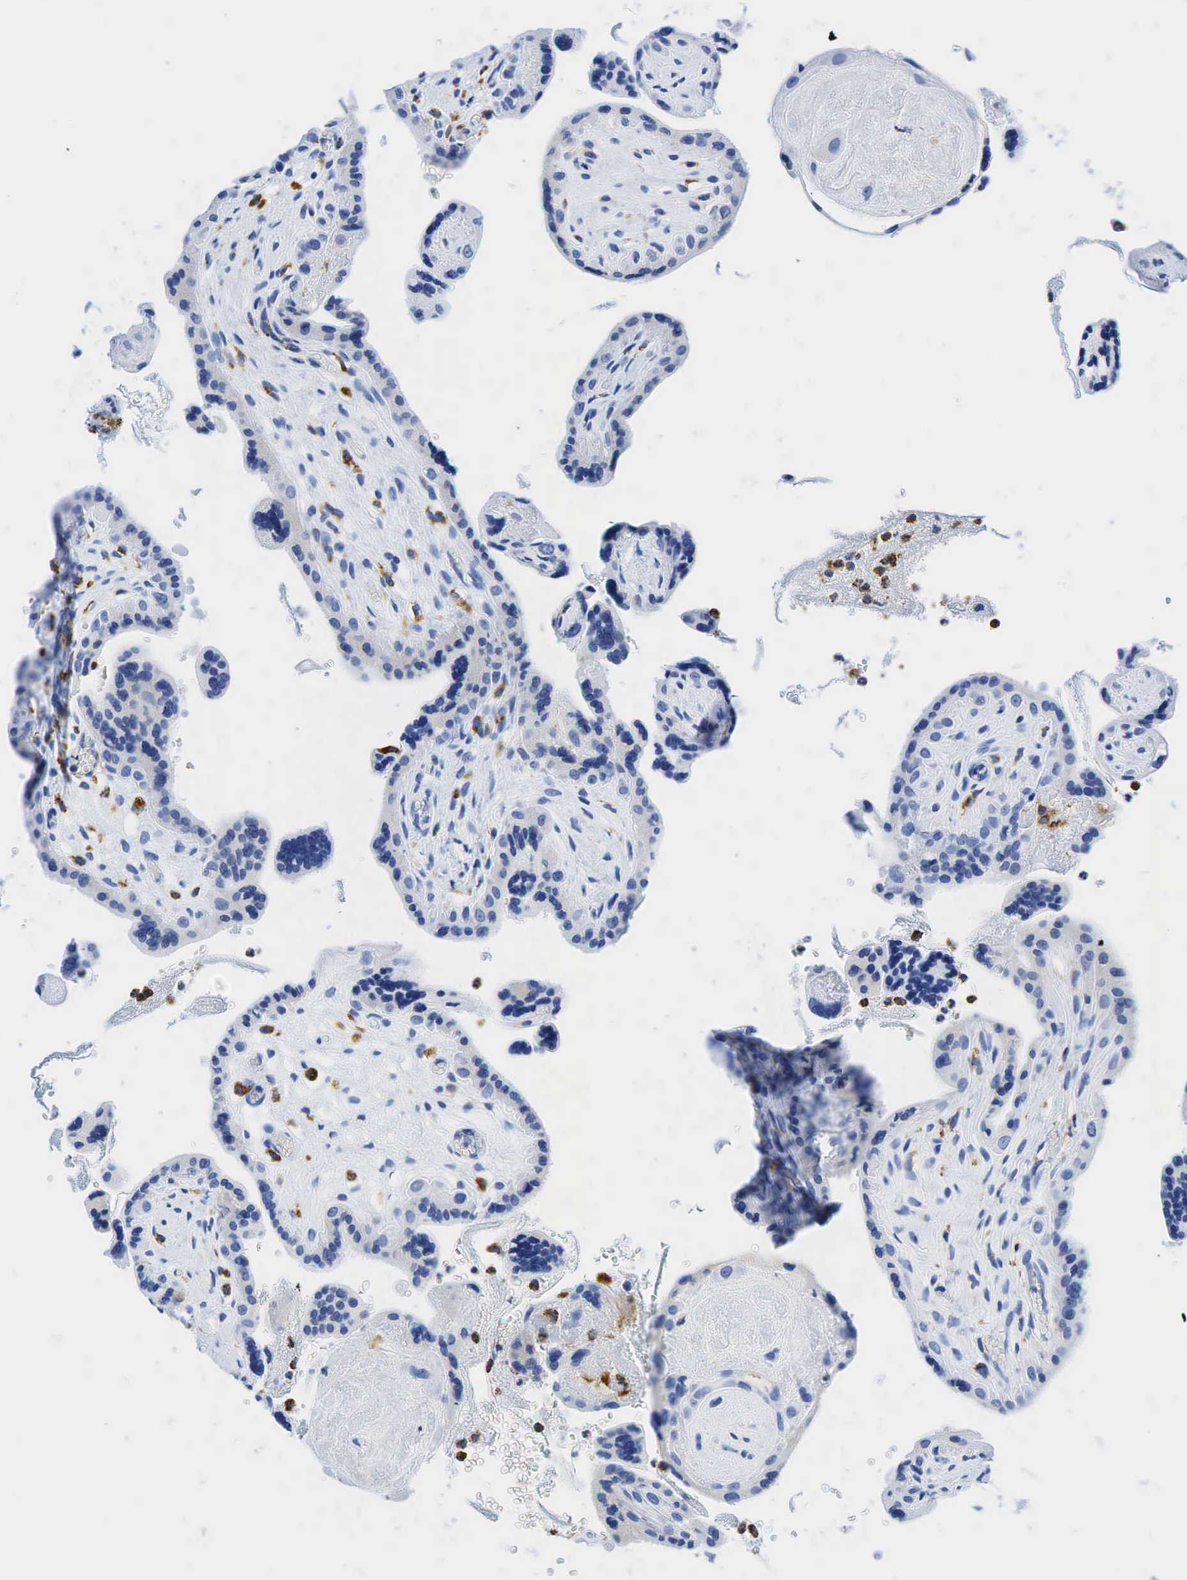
{"staining": {"intensity": "negative", "quantity": "none", "location": "none"}, "tissue": "placenta", "cell_type": "Decidual cells", "image_type": "normal", "snomed": [{"axis": "morphology", "description": "Normal tissue, NOS"}, {"axis": "topography", "description": "Placenta"}], "caption": "High power microscopy image of an IHC photomicrograph of benign placenta, revealing no significant staining in decidual cells.", "gene": "CD68", "patient": {"sex": "female", "age": 24}}